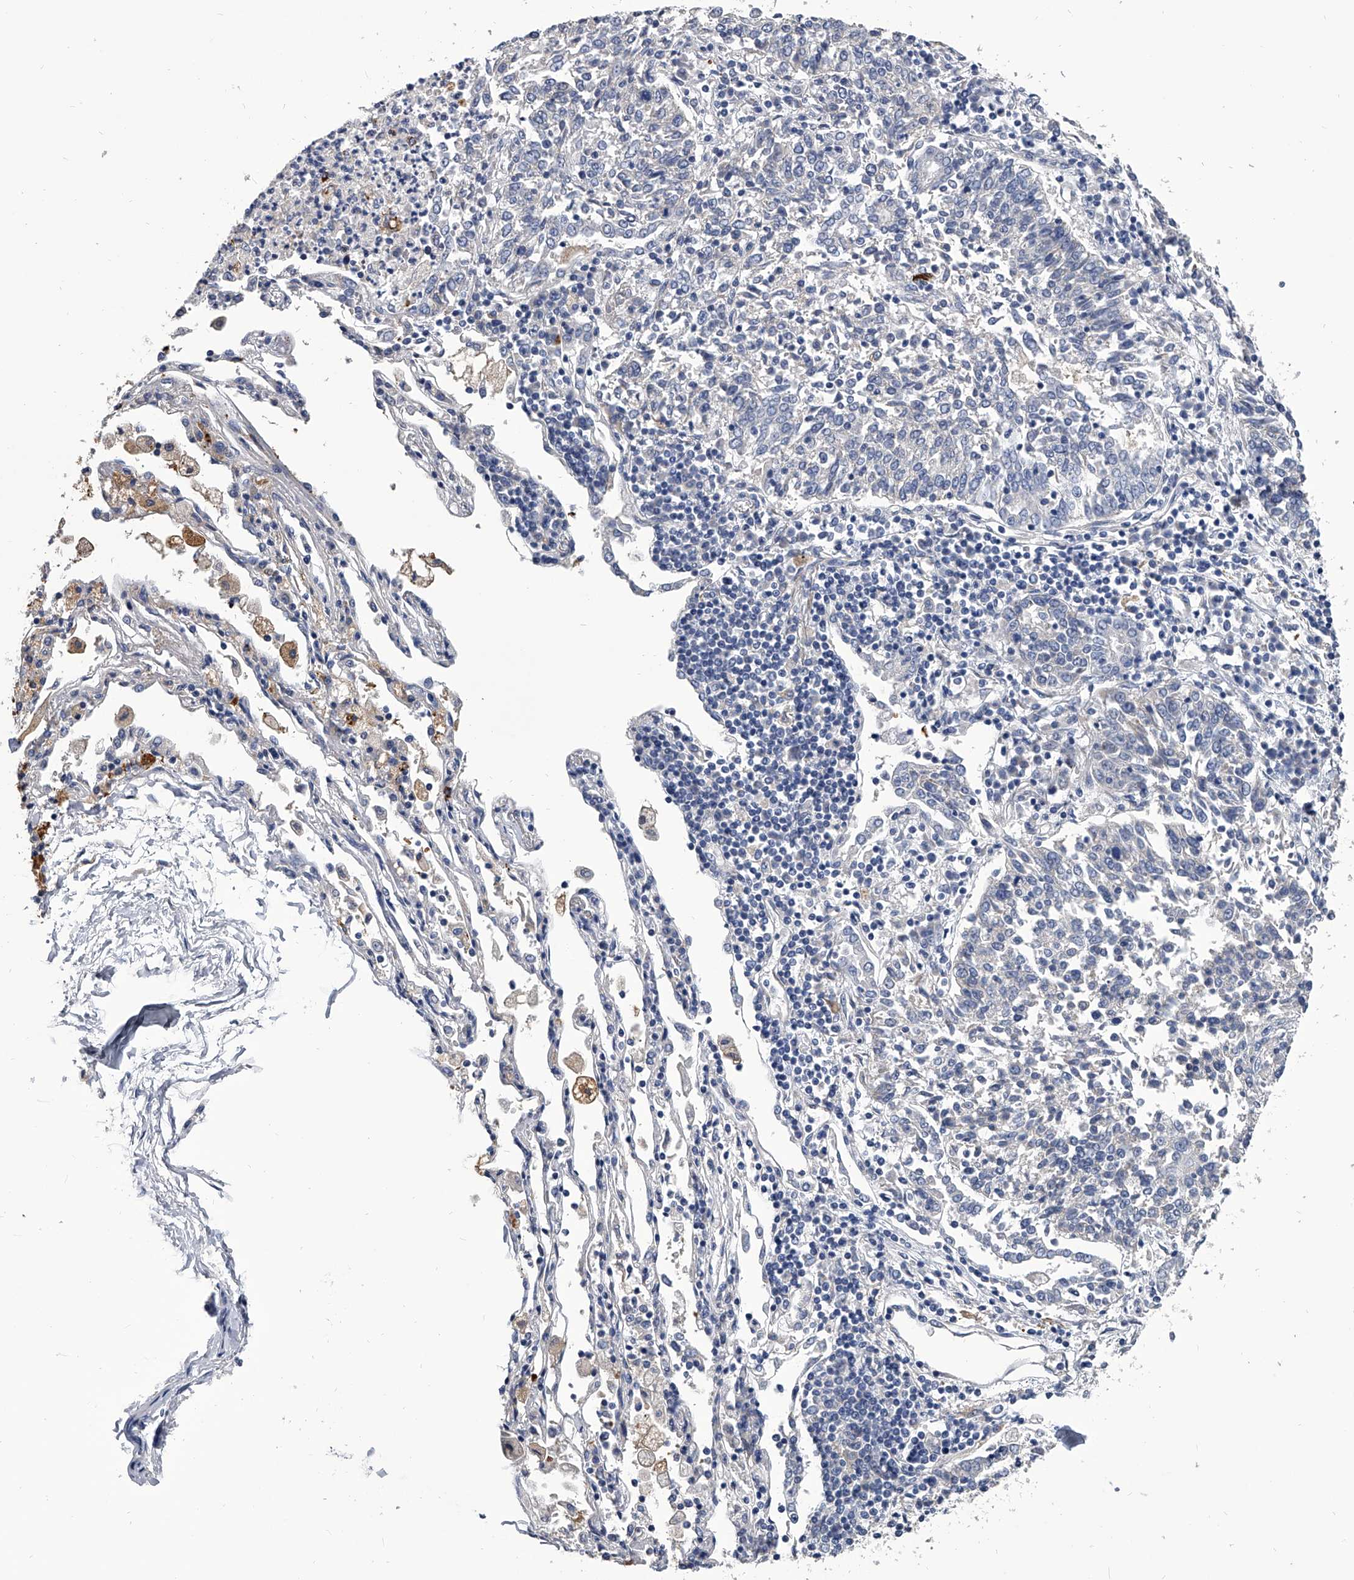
{"staining": {"intensity": "negative", "quantity": "none", "location": "none"}, "tissue": "lung cancer", "cell_type": "Tumor cells", "image_type": "cancer", "snomed": [{"axis": "morphology", "description": "Normal tissue, NOS"}, {"axis": "morphology", "description": "Squamous cell carcinoma, NOS"}, {"axis": "topography", "description": "Cartilage tissue"}, {"axis": "topography", "description": "Lung"}, {"axis": "topography", "description": "Peripheral nerve tissue"}], "caption": "IHC photomicrograph of neoplastic tissue: lung cancer (squamous cell carcinoma) stained with DAB (3,3'-diaminobenzidine) exhibits no significant protein expression in tumor cells.", "gene": "SPP1", "patient": {"sex": "female", "age": 49}}